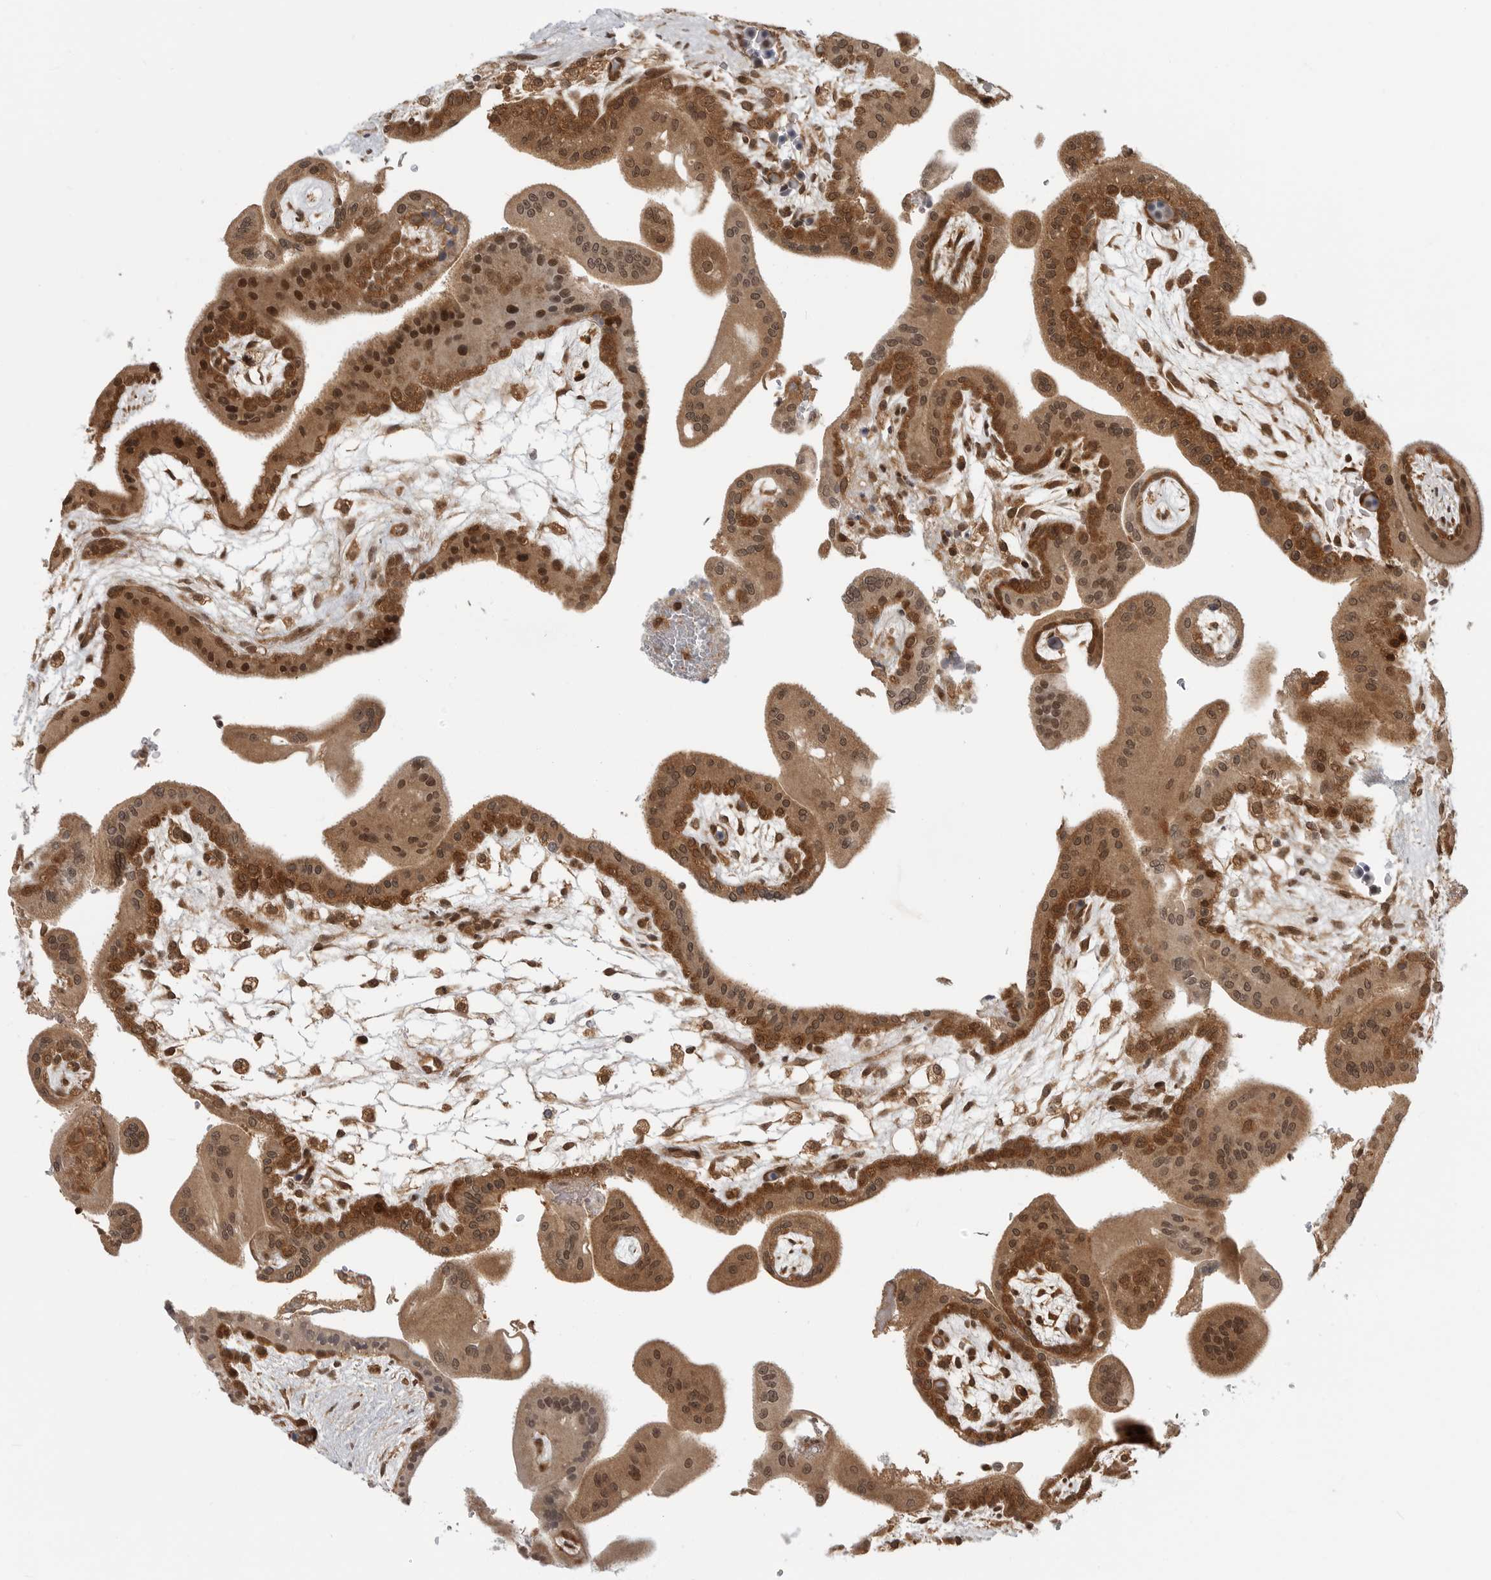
{"staining": {"intensity": "moderate", "quantity": ">75%", "location": "cytoplasmic/membranous,nuclear"}, "tissue": "placenta", "cell_type": "Decidual cells", "image_type": "normal", "snomed": [{"axis": "morphology", "description": "Normal tissue, NOS"}, {"axis": "topography", "description": "Placenta"}], "caption": "Normal placenta exhibits moderate cytoplasmic/membranous,nuclear staining in approximately >75% of decidual cells.", "gene": "SZRD1", "patient": {"sex": "female", "age": 35}}